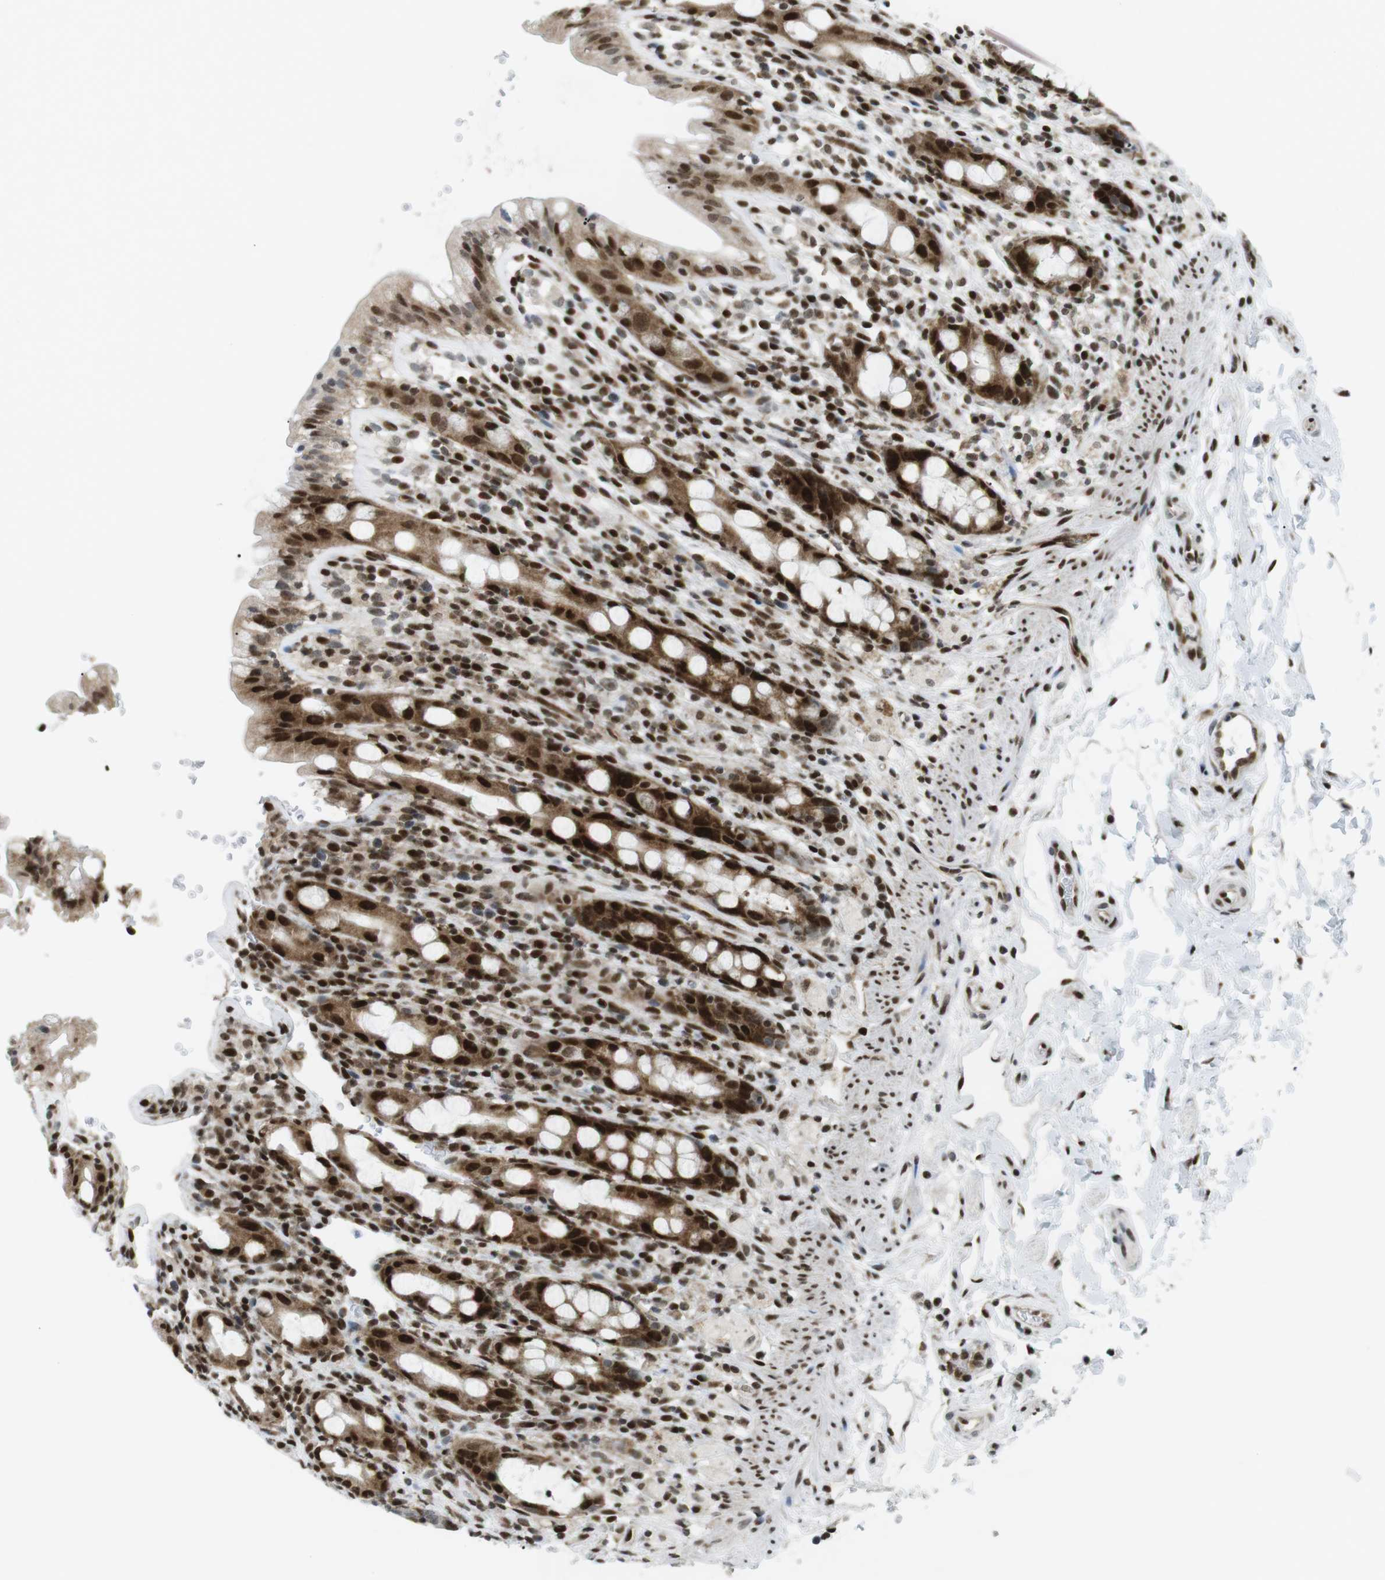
{"staining": {"intensity": "strong", "quantity": ">75%", "location": "cytoplasmic/membranous,nuclear"}, "tissue": "rectum", "cell_type": "Glandular cells", "image_type": "normal", "snomed": [{"axis": "morphology", "description": "Normal tissue, NOS"}, {"axis": "topography", "description": "Rectum"}], "caption": "Immunohistochemical staining of normal human rectum displays strong cytoplasmic/membranous,nuclear protein expression in about >75% of glandular cells.", "gene": "CDC27", "patient": {"sex": "male", "age": 44}}